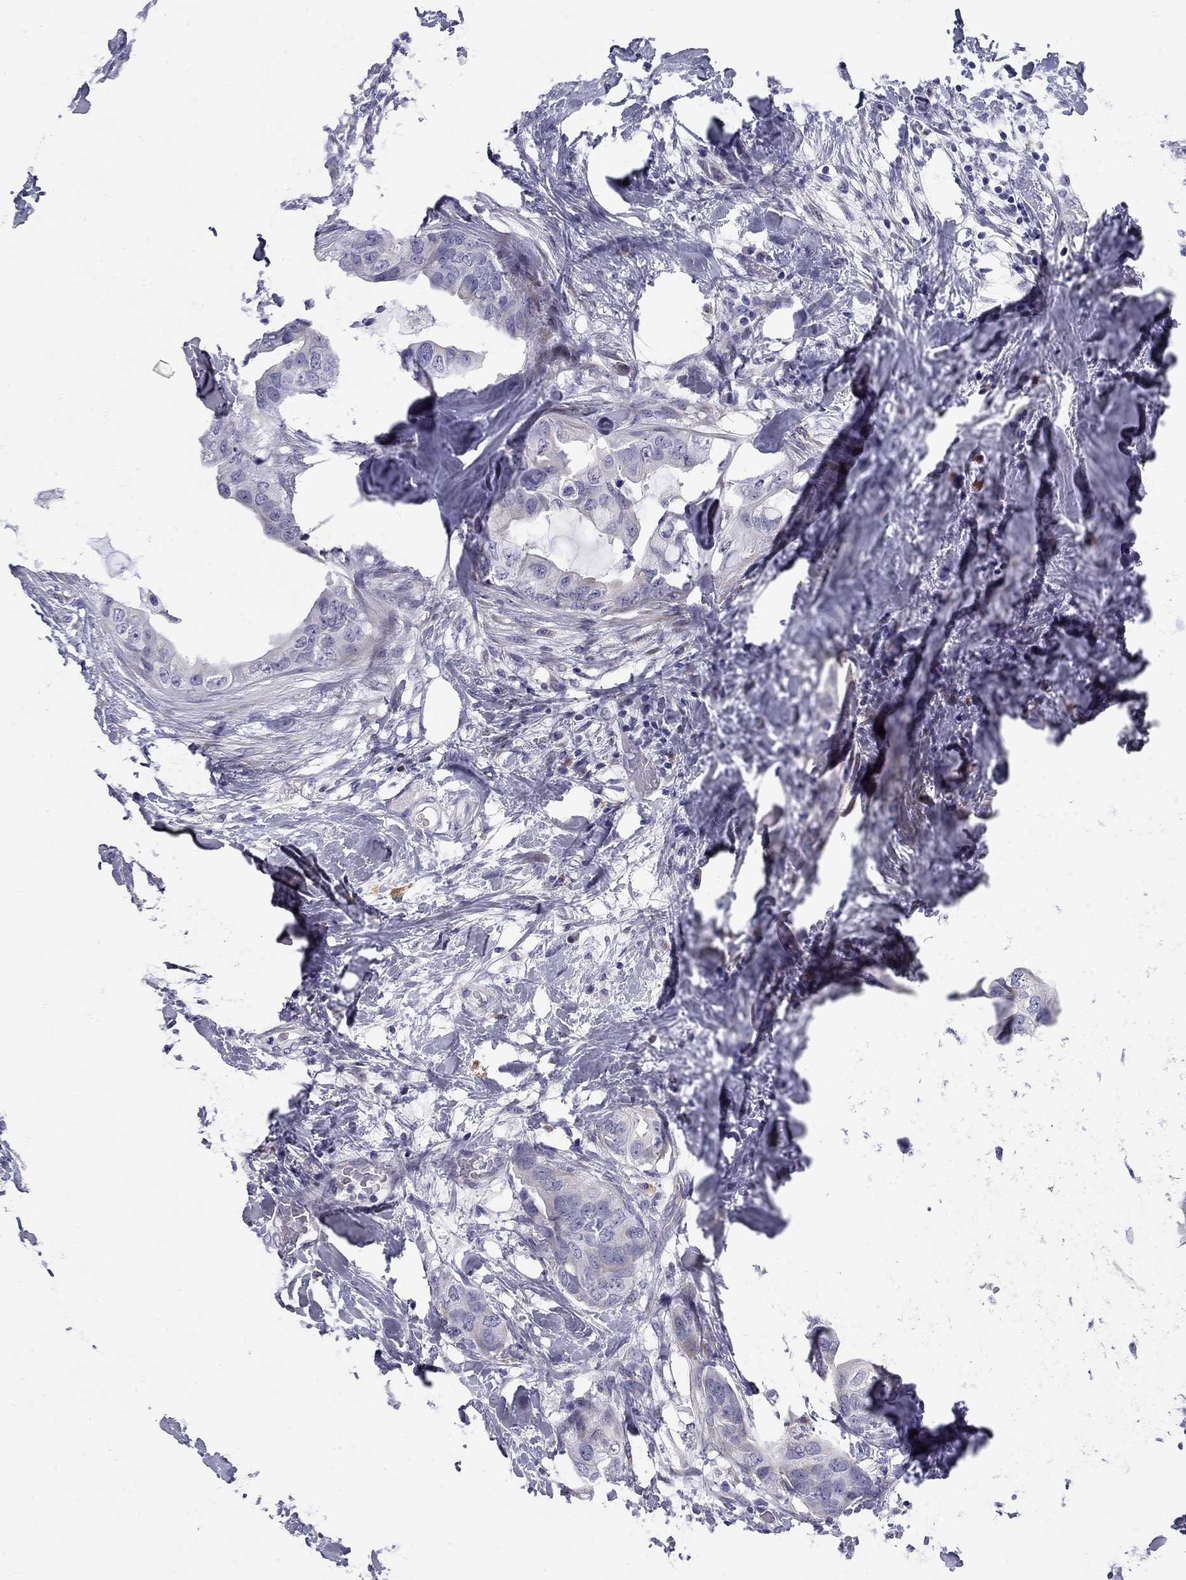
{"staining": {"intensity": "negative", "quantity": "none", "location": "none"}, "tissue": "breast cancer", "cell_type": "Tumor cells", "image_type": "cancer", "snomed": [{"axis": "morphology", "description": "Normal tissue, NOS"}, {"axis": "morphology", "description": "Duct carcinoma"}, {"axis": "topography", "description": "Breast"}], "caption": "Image shows no significant protein expression in tumor cells of breast cancer.", "gene": "C8orf88", "patient": {"sex": "female", "age": 40}}